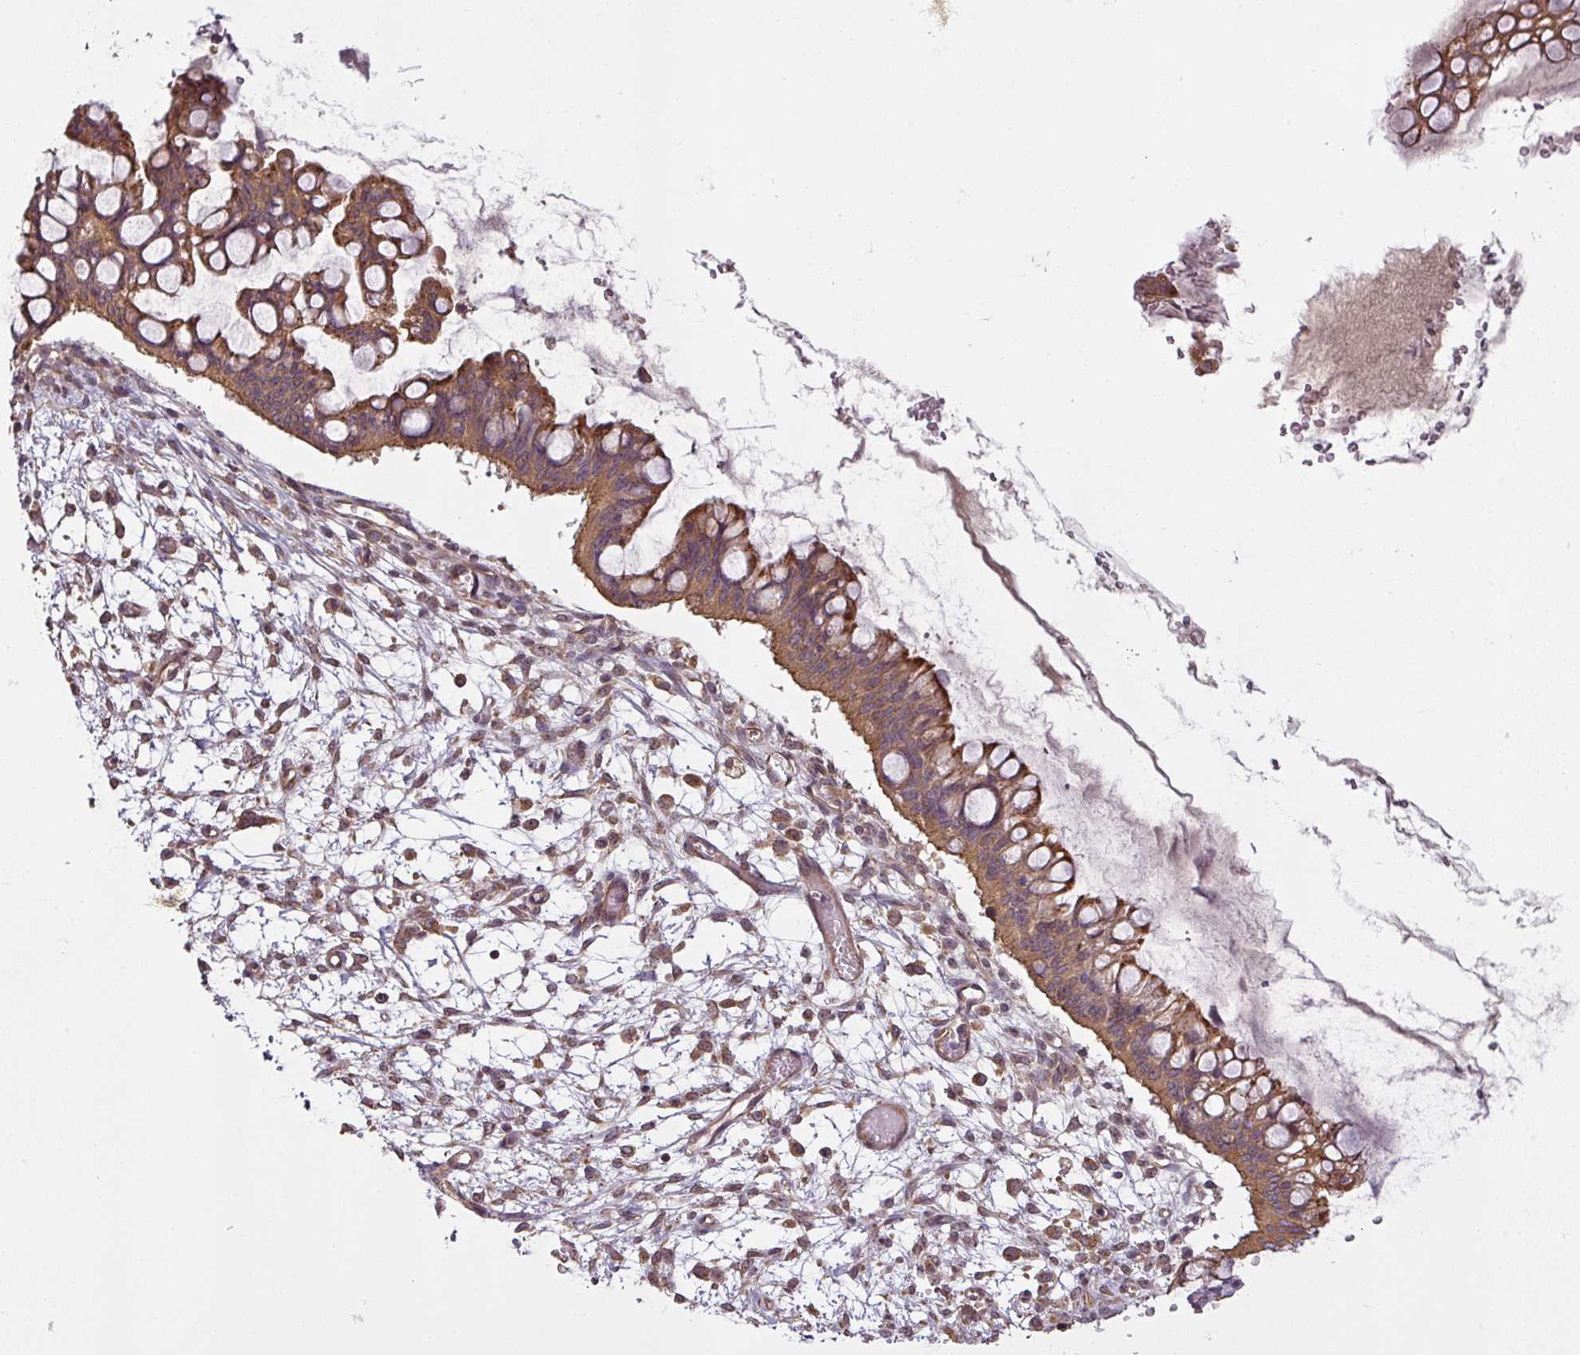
{"staining": {"intensity": "moderate", "quantity": ">75%", "location": "cytoplasmic/membranous"}, "tissue": "ovarian cancer", "cell_type": "Tumor cells", "image_type": "cancer", "snomed": [{"axis": "morphology", "description": "Cystadenocarcinoma, mucinous, NOS"}, {"axis": "topography", "description": "Ovary"}], "caption": "Immunohistochemistry image of human ovarian mucinous cystadenocarcinoma stained for a protein (brown), which reveals medium levels of moderate cytoplasmic/membranous expression in about >75% of tumor cells.", "gene": "DIMT1", "patient": {"sex": "female", "age": 73}}